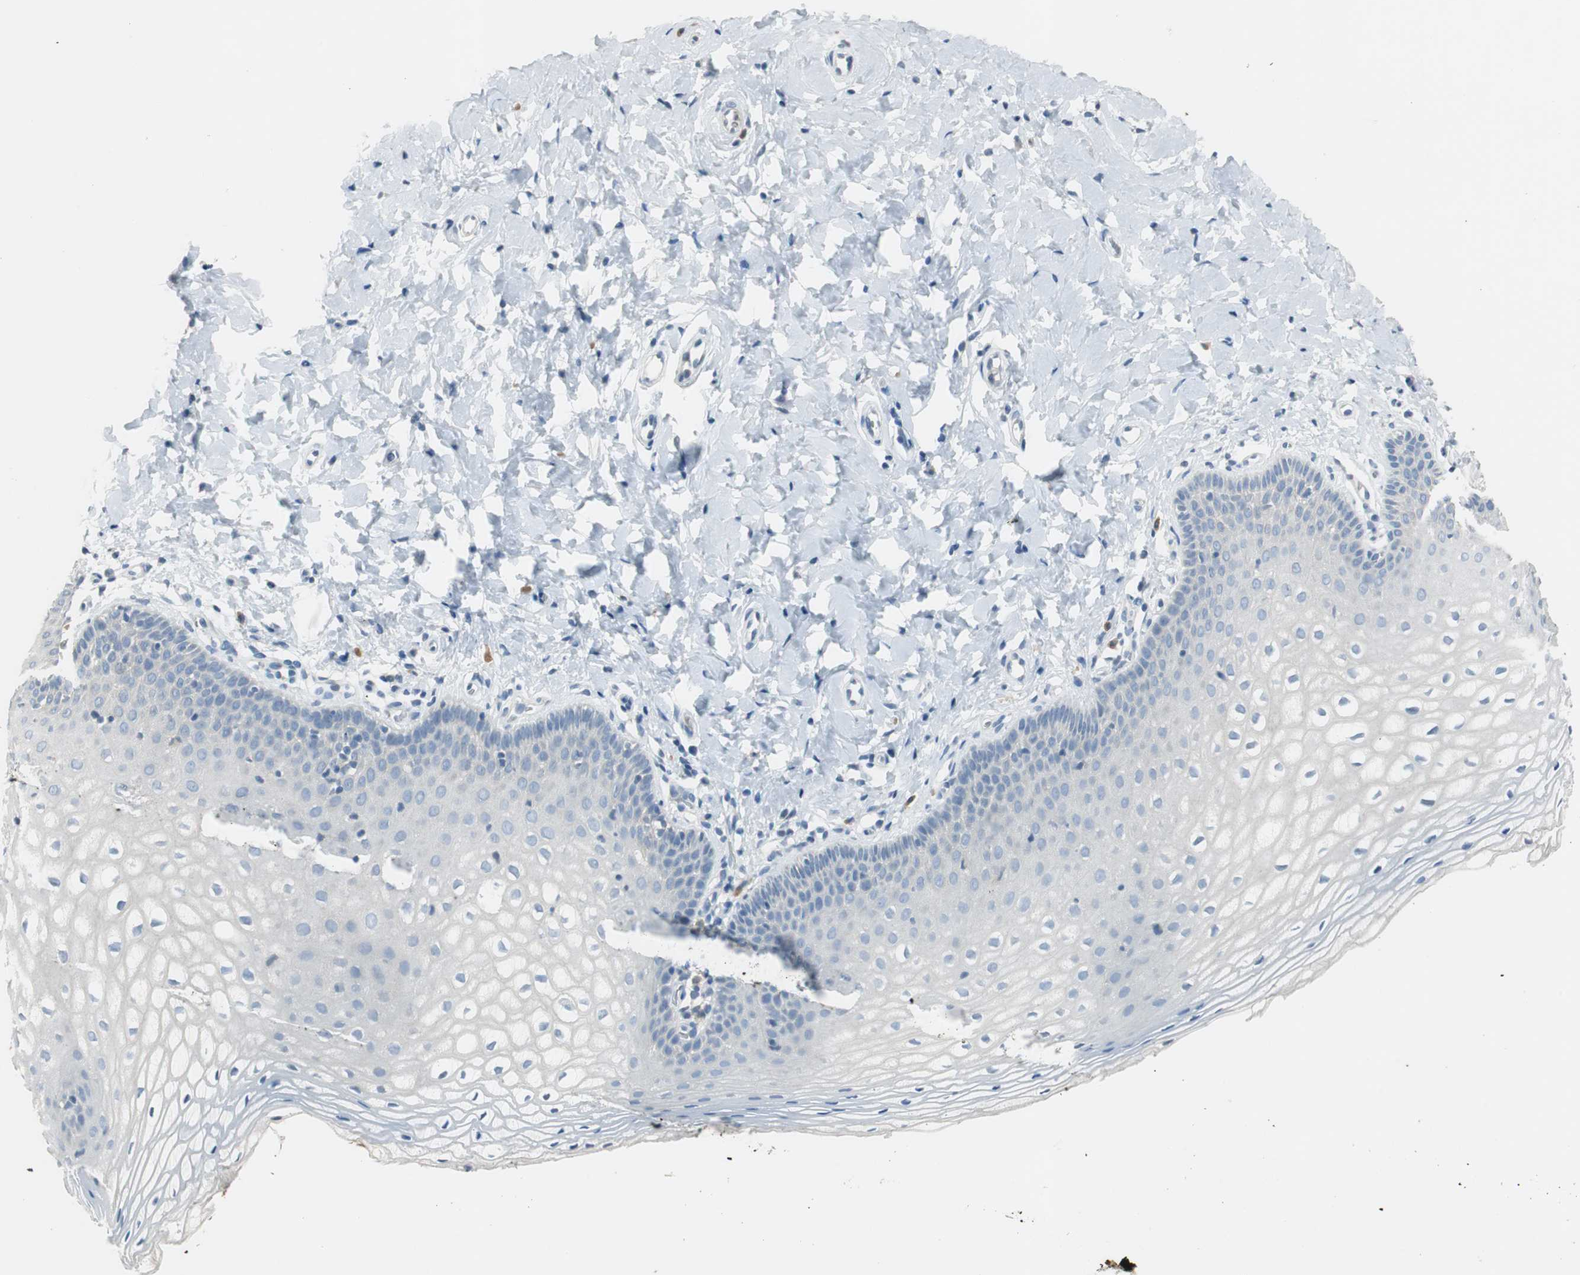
{"staining": {"intensity": "negative", "quantity": "none", "location": "none"}, "tissue": "vagina", "cell_type": "Squamous epithelial cells", "image_type": "normal", "snomed": [{"axis": "morphology", "description": "Normal tissue, NOS"}, {"axis": "topography", "description": "Vagina"}], "caption": "The photomicrograph exhibits no staining of squamous epithelial cells in normal vagina.", "gene": "MSTO1", "patient": {"sex": "female", "age": 55}}